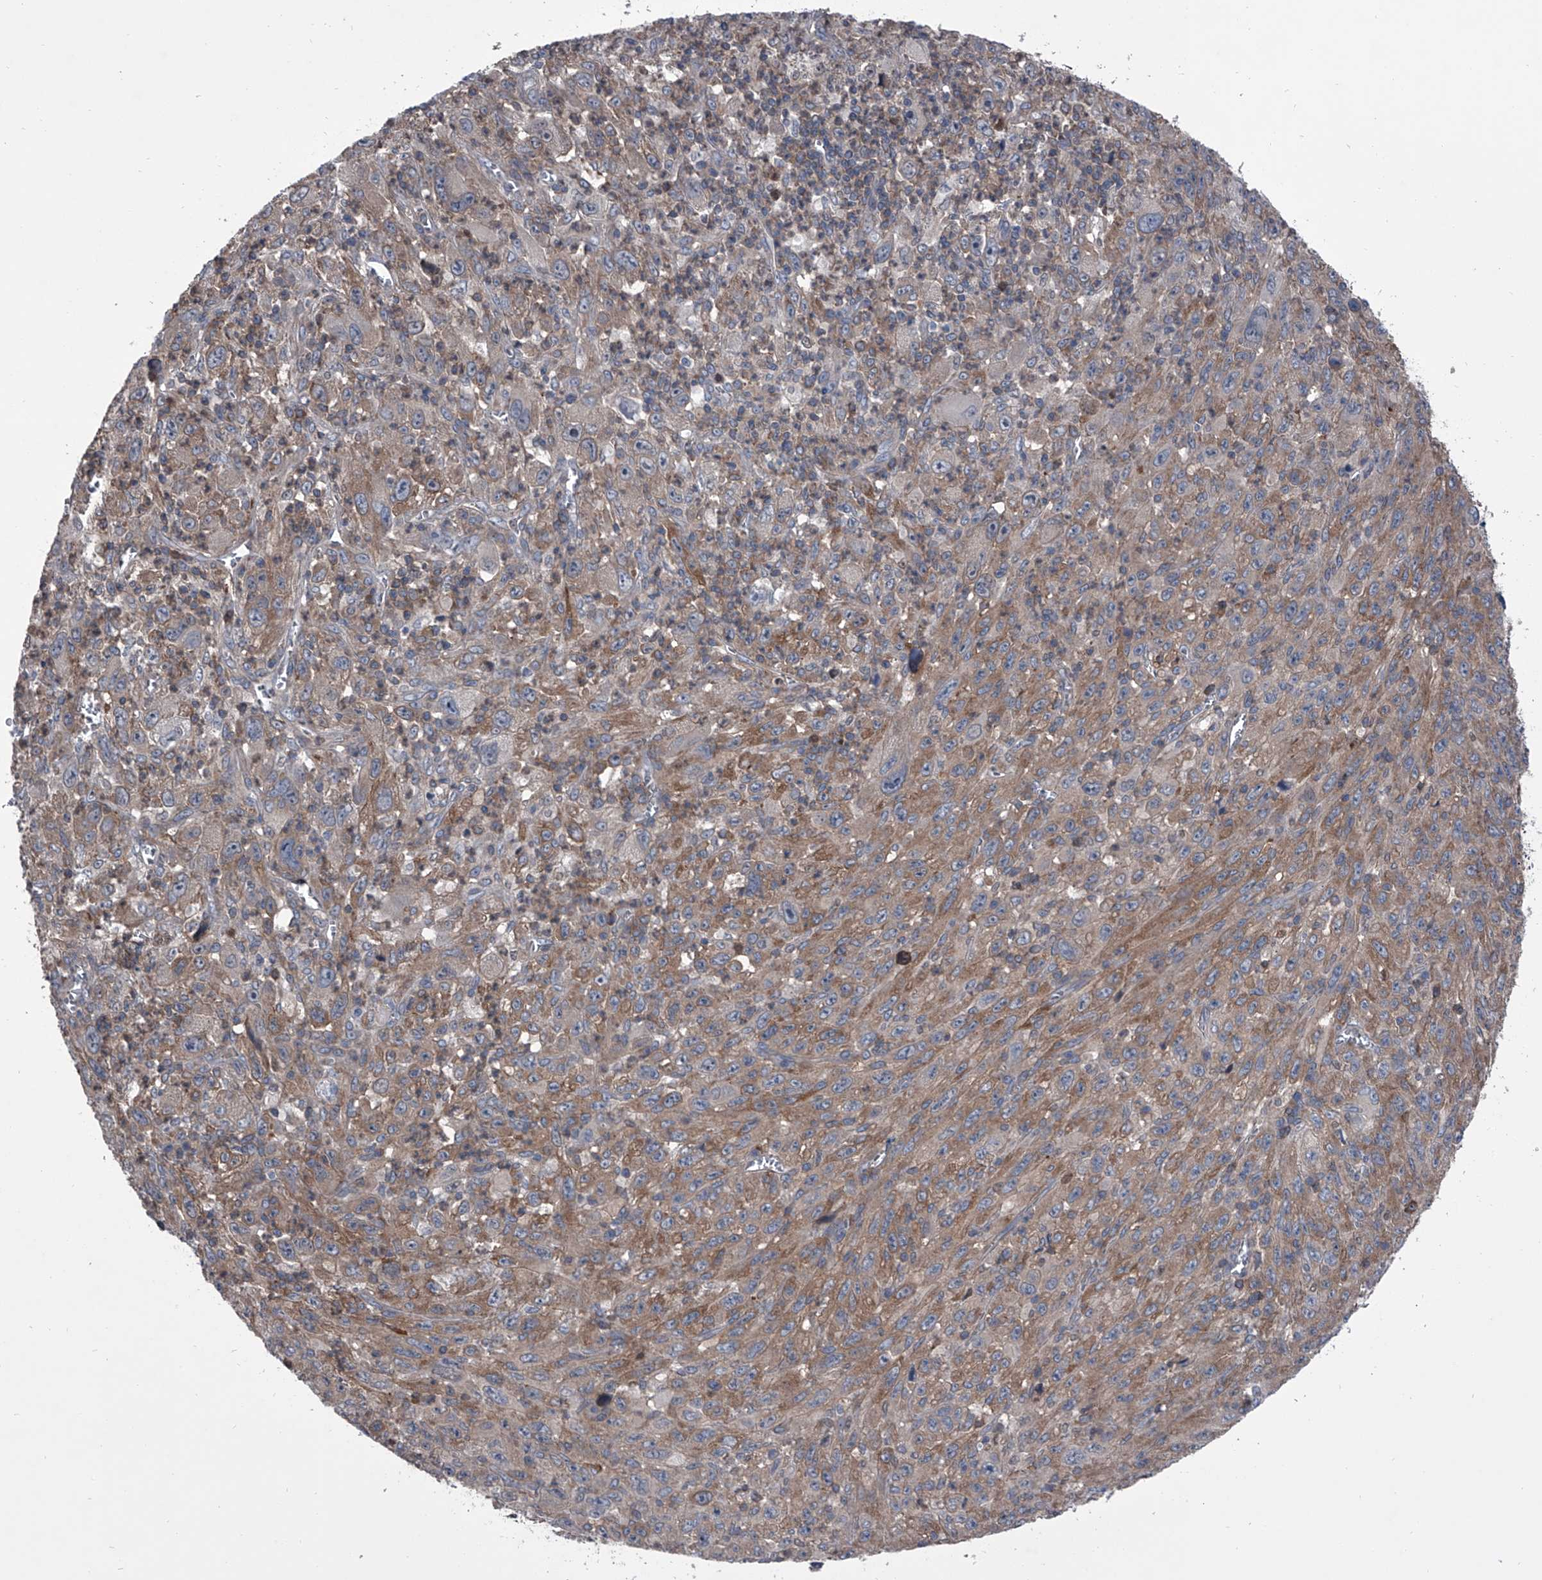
{"staining": {"intensity": "weak", "quantity": "25%-75%", "location": "cytoplasmic/membranous"}, "tissue": "melanoma", "cell_type": "Tumor cells", "image_type": "cancer", "snomed": [{"axis": "morphology", "description": "Malignant melanoma, Metastatic site"}, {"axis": "topography", "description": "Skin"}], "caption": "A histopathology image of malignant melanoma (metastatic site) stained for a protein exhibits weak cytoplasmic/membranous brown staining in tumor cells. (IHC, brightfield microscopy, high magnification).", "gene": "PIP5K1A", "patient": {"sex": "female", "age": 56}}